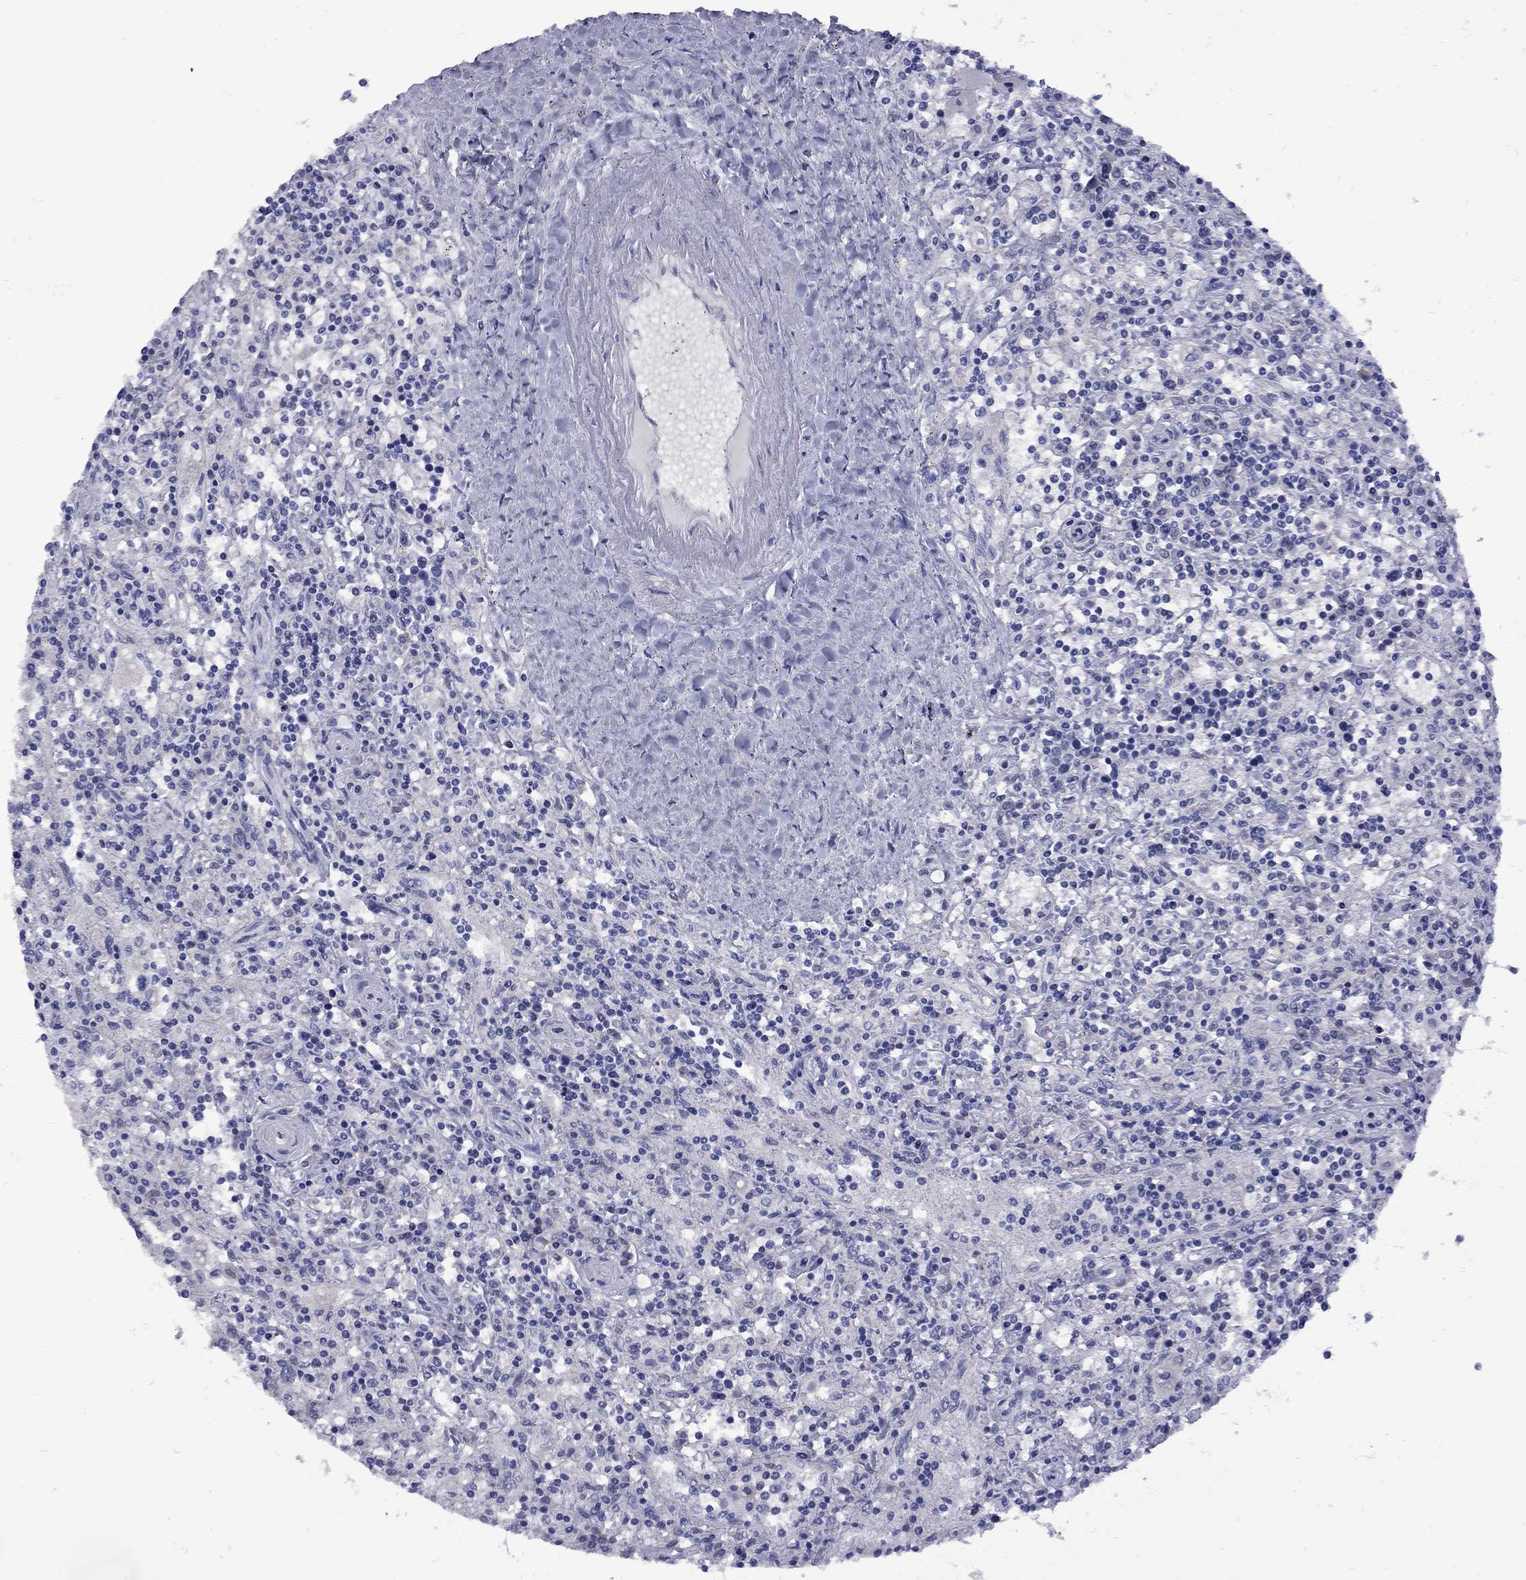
{"staining": {"intensity": "negative", "quantity": "none", "location": "none"}, "tissue": "lymphoma", "cell_type": "Tumor cells", "image_type": "cancer", "snomed": [{"axis": "morphology", "description": "Malignant lymphoma, non-Hodgkin's type, Low grade"}, {"axis": "topography", "description": "Spleen"}], "caption": "DAB immunohistochemical staining of human low-grade malignant lymphoma, non-Hodgkin's type demonstrates no significant staining in tumor cells.", "gene": "EPPIN", "patient": {"sex": "male", "age": 62}}